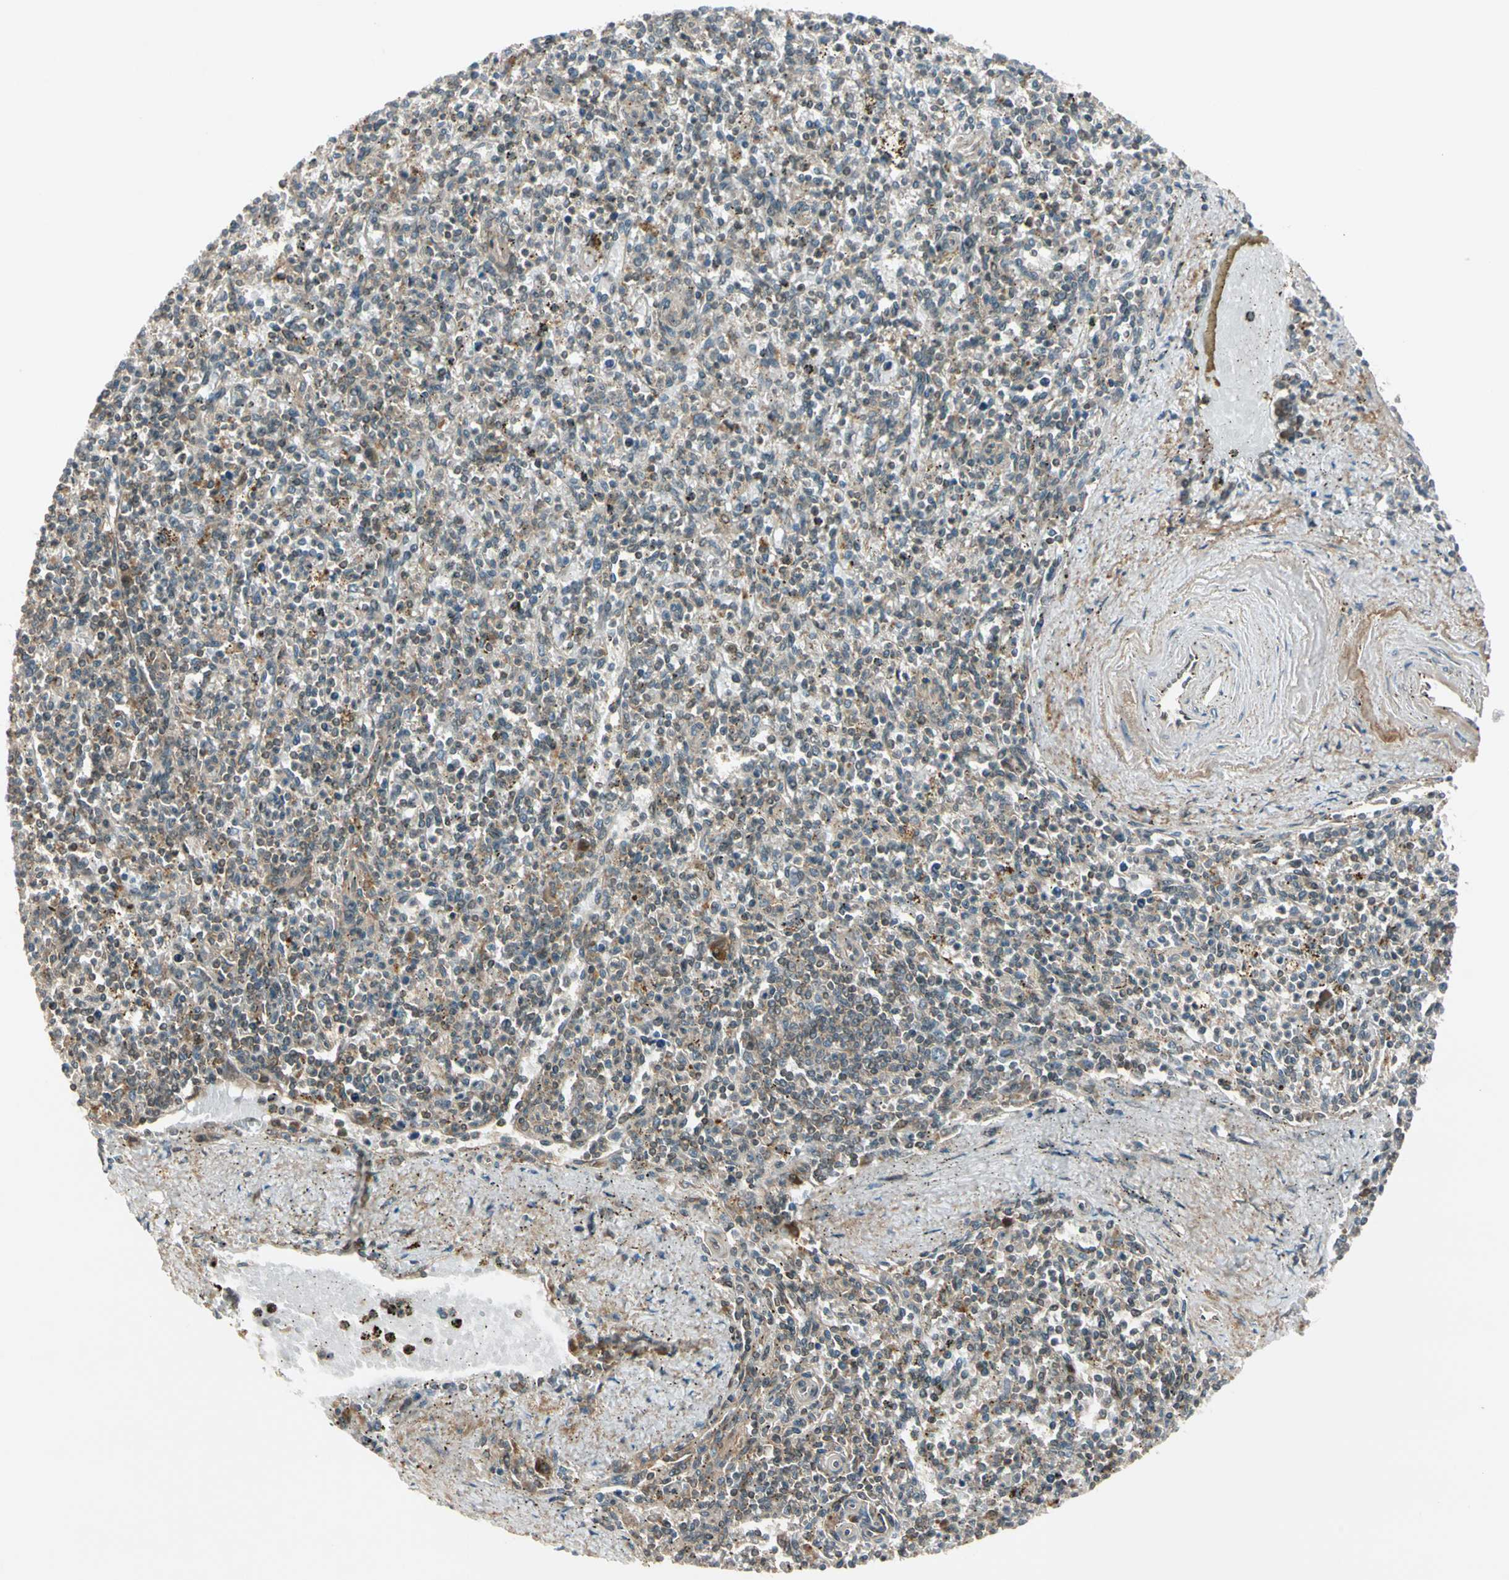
{"staining": {"intensity": "moderate", "quantity": "<25%", "location": "cytoplasmic/membranous"}, "tissue": "spleen", "cell_type": "Cells in red pulp", "image_type": "normal", "snomed": [{"axis": "morphology", "description": "Normal tissue, NOS"}, {"axis": "topography", "description": "Spleen"}], "caption": "An IHC histopathology image of unremarkable tissue is shown. Protein staining in brown highlights moderate cytoplasmic/membranous positivity in spleen within cells in red pulp.", "gene": "TRIO", "patient": {"sex": "male", "age": 72}}